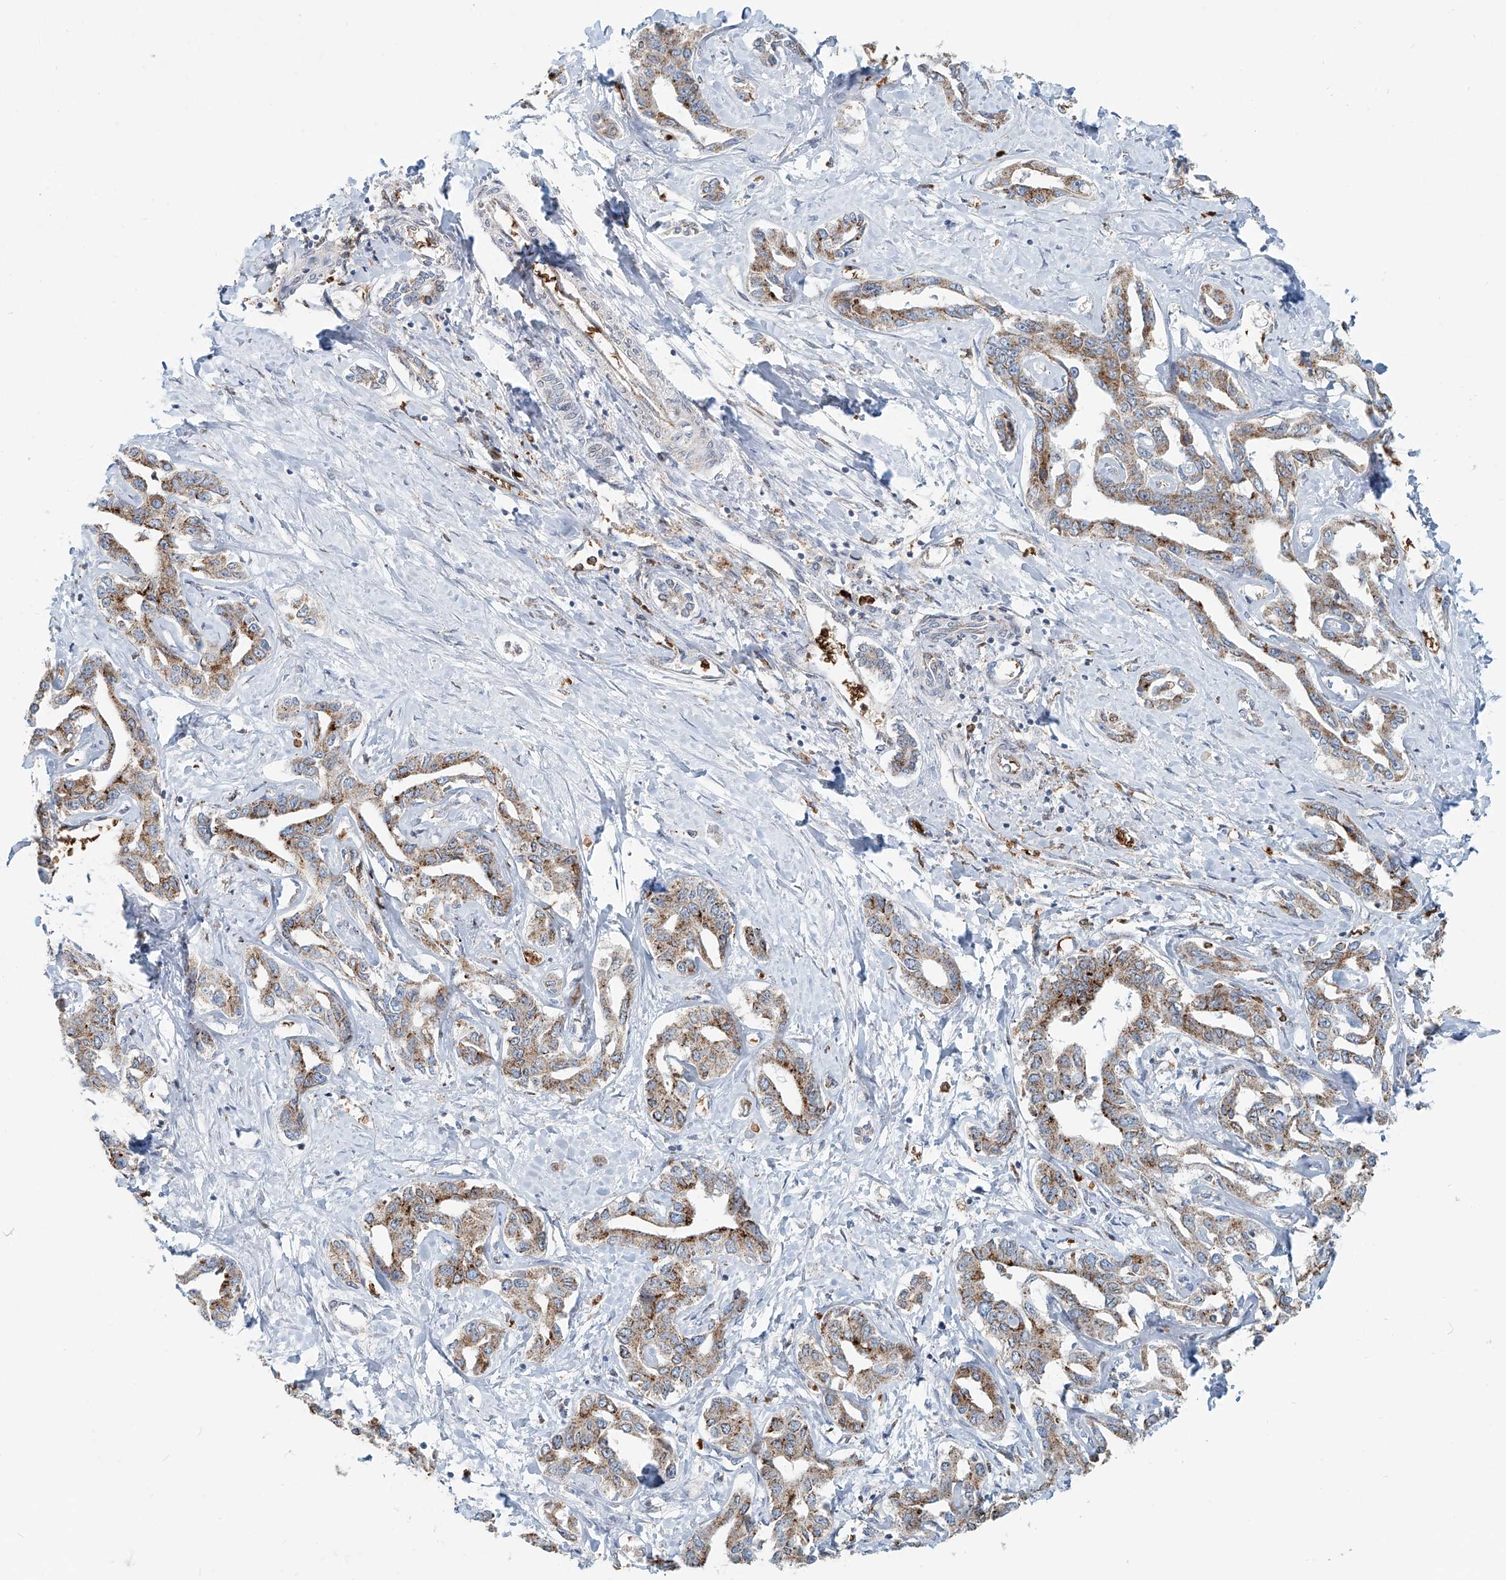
{"staining": {"intensity": "moderate", "quantity": ">75%", "location": "cytoplasmic/membranous"}, "tissue": "liver cancer", "cell_type": "Tumor cells", "image_type": "cancer", "snomed": [{"axis": "morphology", "description": "Cholangiocarcinoma"}, {"axis": "topography", "description": "Liver"}], "caption": "The image shows staining of liver cholangiocarcinoma, revealing moderate cytoplasmic/membranous protein positivity (brown color) within tumor cells. The staining is performed using DAB (3,3'-diaminobenzidine) brown chromogen to label protein expression. The nuclei are counter-stained blue using hematoxylin.", "gene": "PTPRA", "patient": {"sex": "male", "age": 59}}